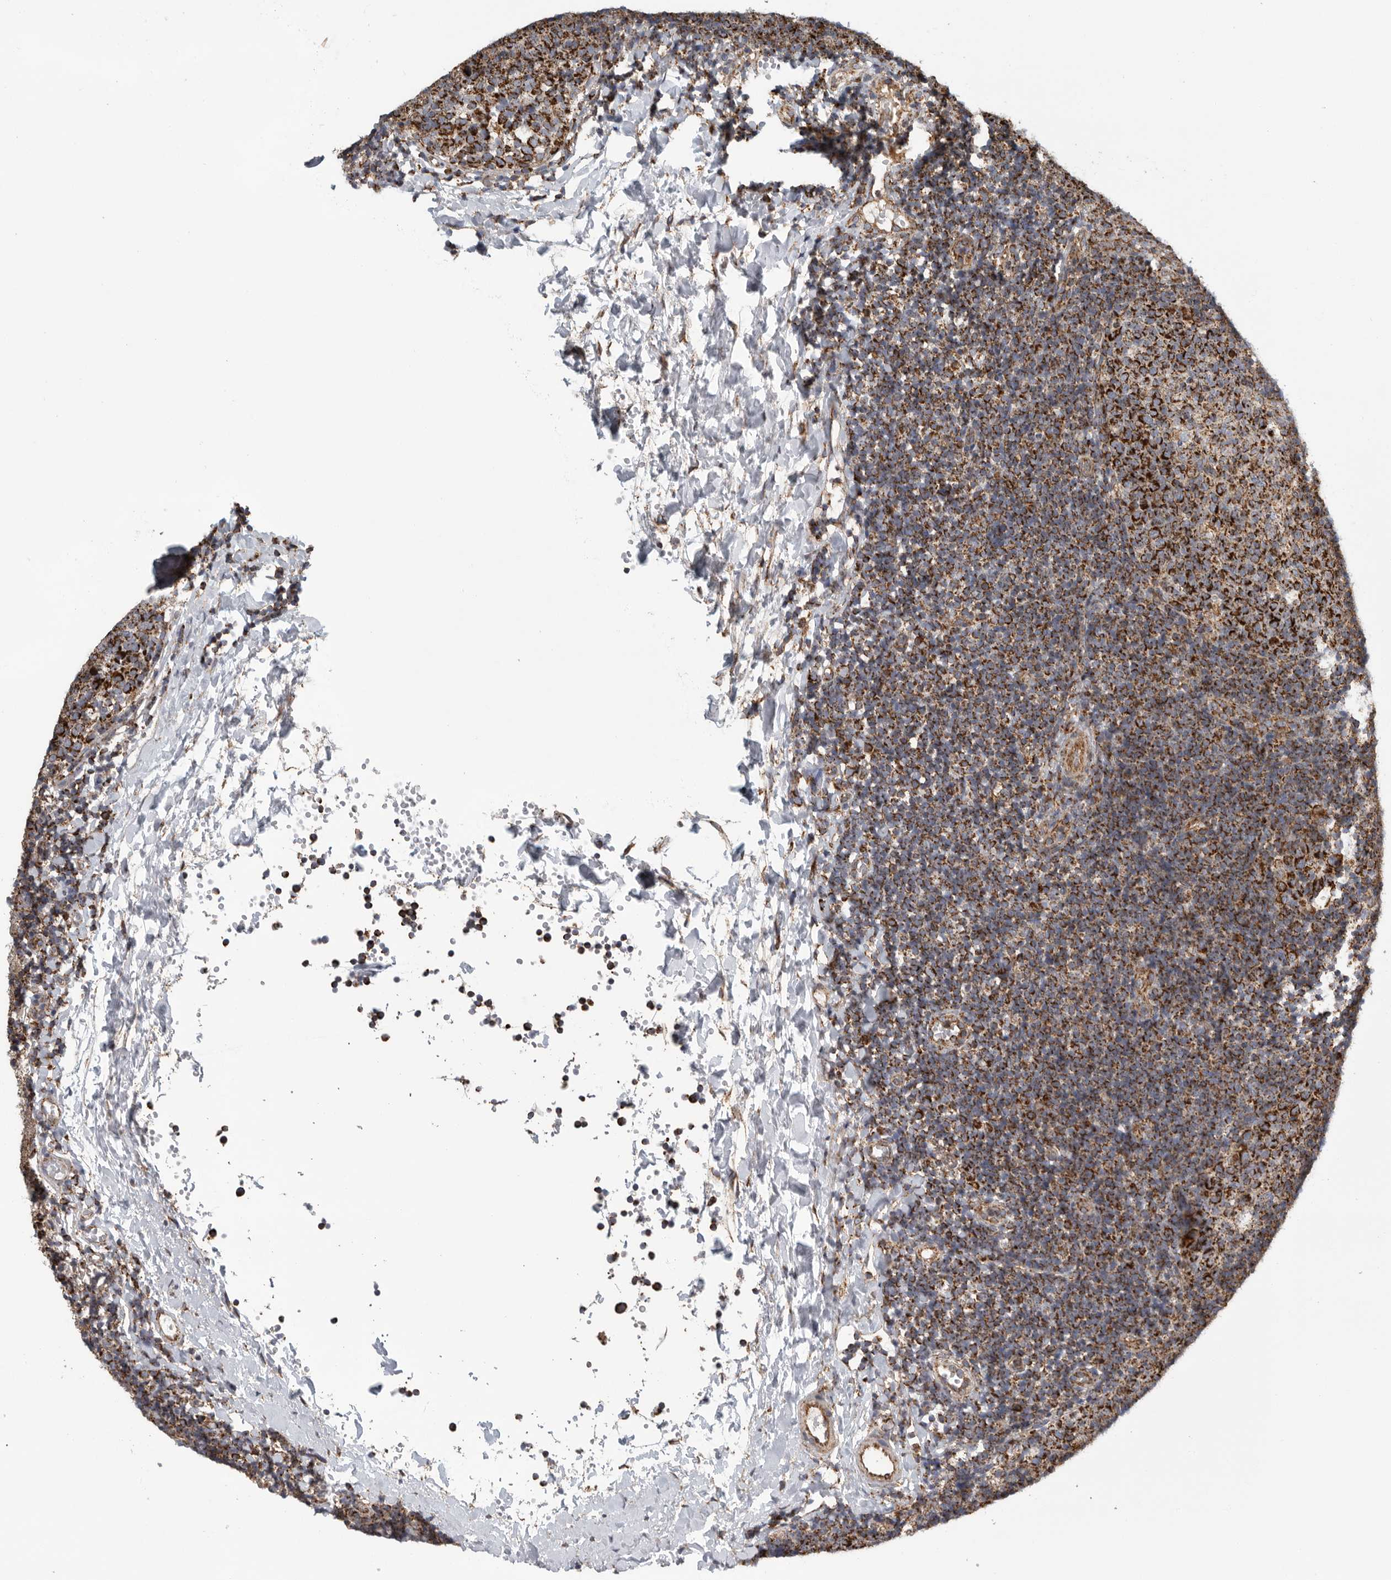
{"staining": {"intensity": "strong", "quantity": ">75%", "location": "cytoplasmic/membranous"}, "tissue": "tonsil", "cell_type": "Germinal center cells", "image_type": "normal", "snomed": [{"axis": "morphology", "description": "Normal tissue, NOS"}, {"axis": "topography", "description": "Tonsil"}], "caption": "There is high levels of strong cytoplasmic/membranous positivity in germinal center cells of normal tonsil, as demonstrated by immunohistochemical staining (brown color).", "gene": "FKBP8", "patient": {"sex": "female", "age": 19}}